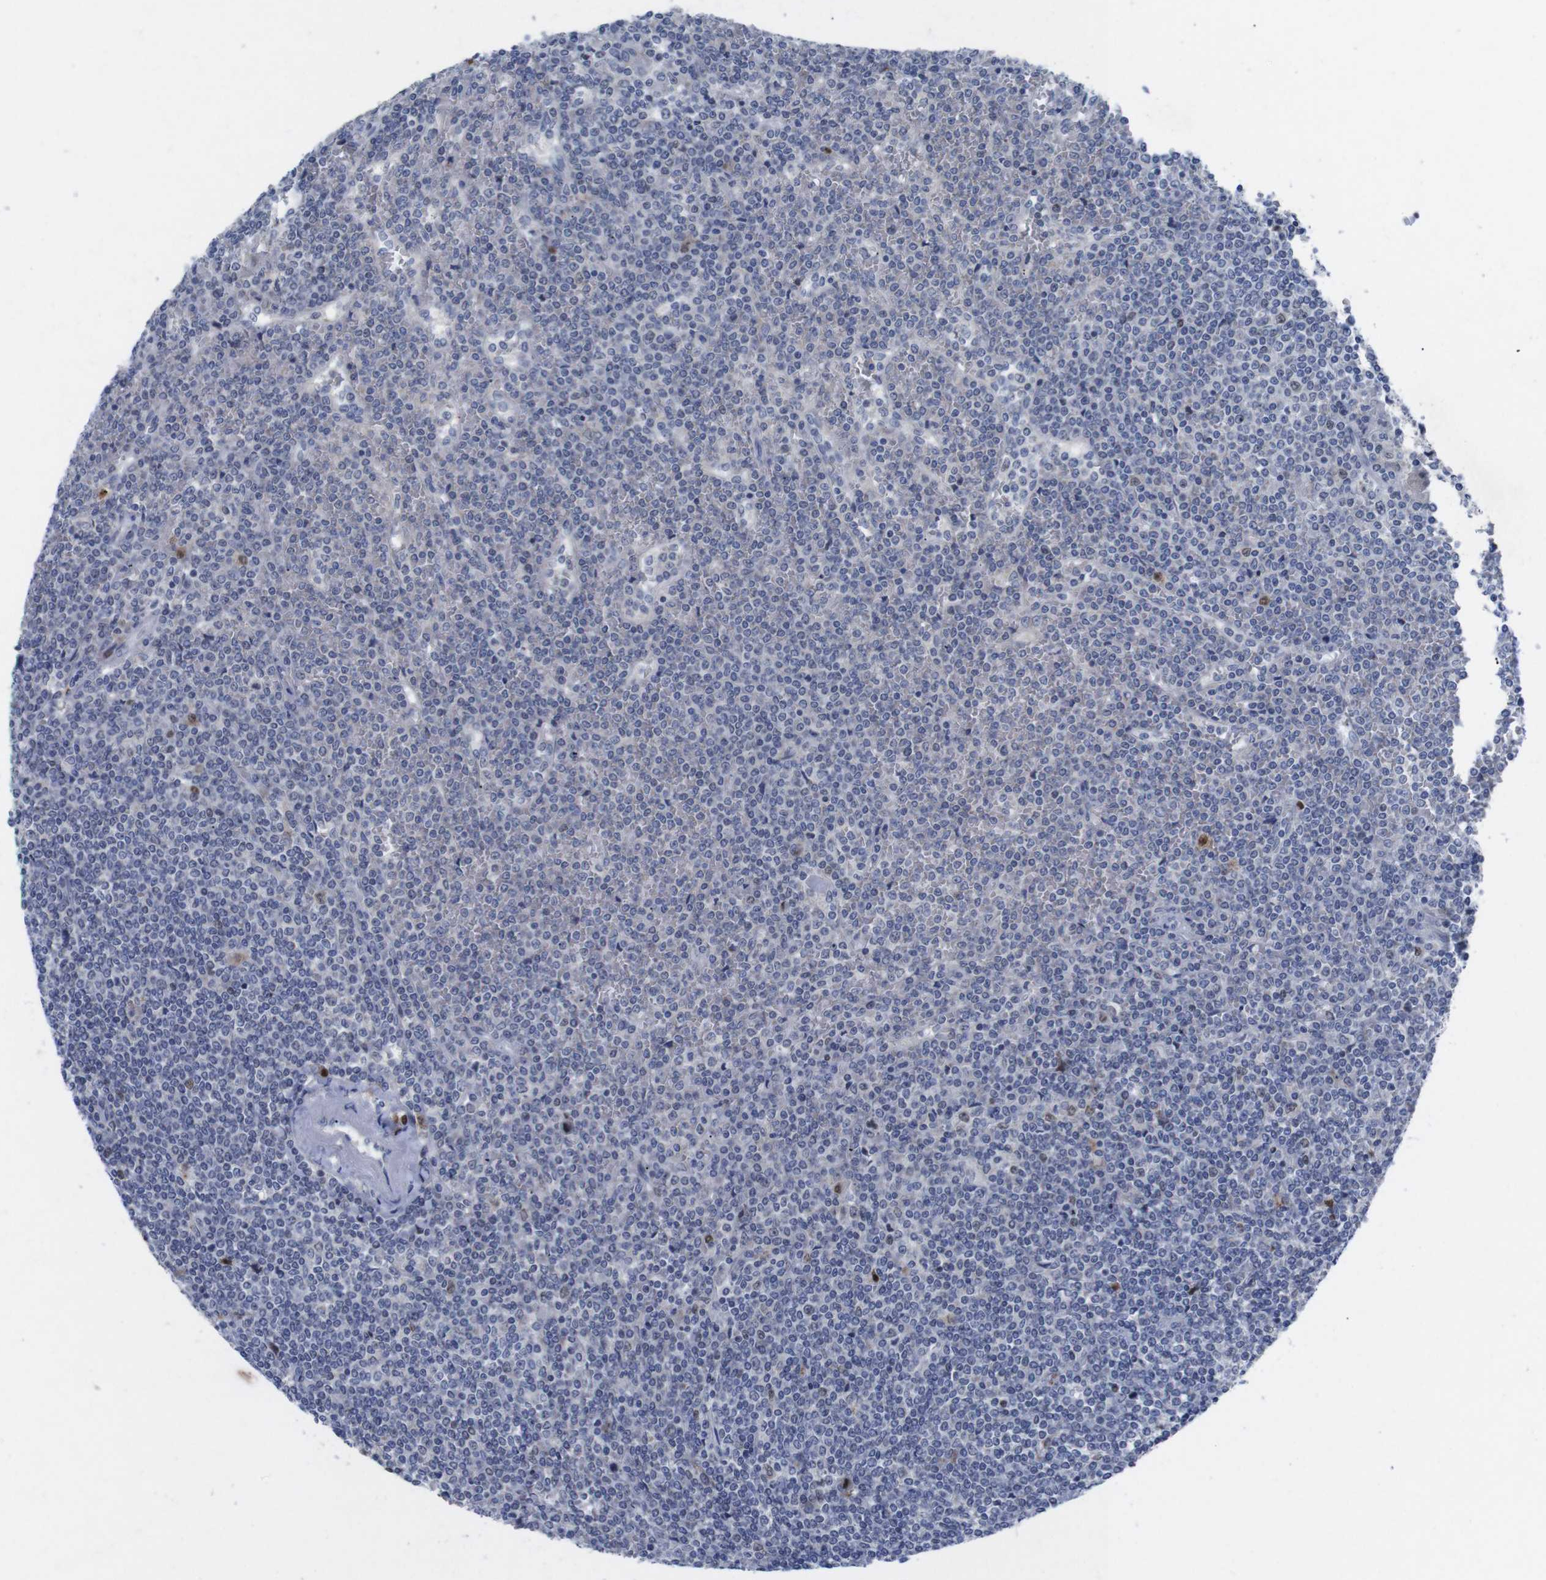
{"staining": {"intensity": "negative", "quantity": "none", "location": "none"}, "tissue": "lymphoma", "cell_type": "Tumor cells", "image_type": "cancer", "snomed": [{"axis": "morphology", "description": "Malignant lymphoma, non-Hodgkin's type, Low grade"}, {"axis": "topography", "description": "Spleen"}], "caption": "Tumor cells are negative for brown protein staining in lymphoma. The staining is performed using DAB brown chromogen with nuclei counter-stained in using hematoxylin.", "gene": "IRF4", "patient": {"sex": "female", "age": 19}}